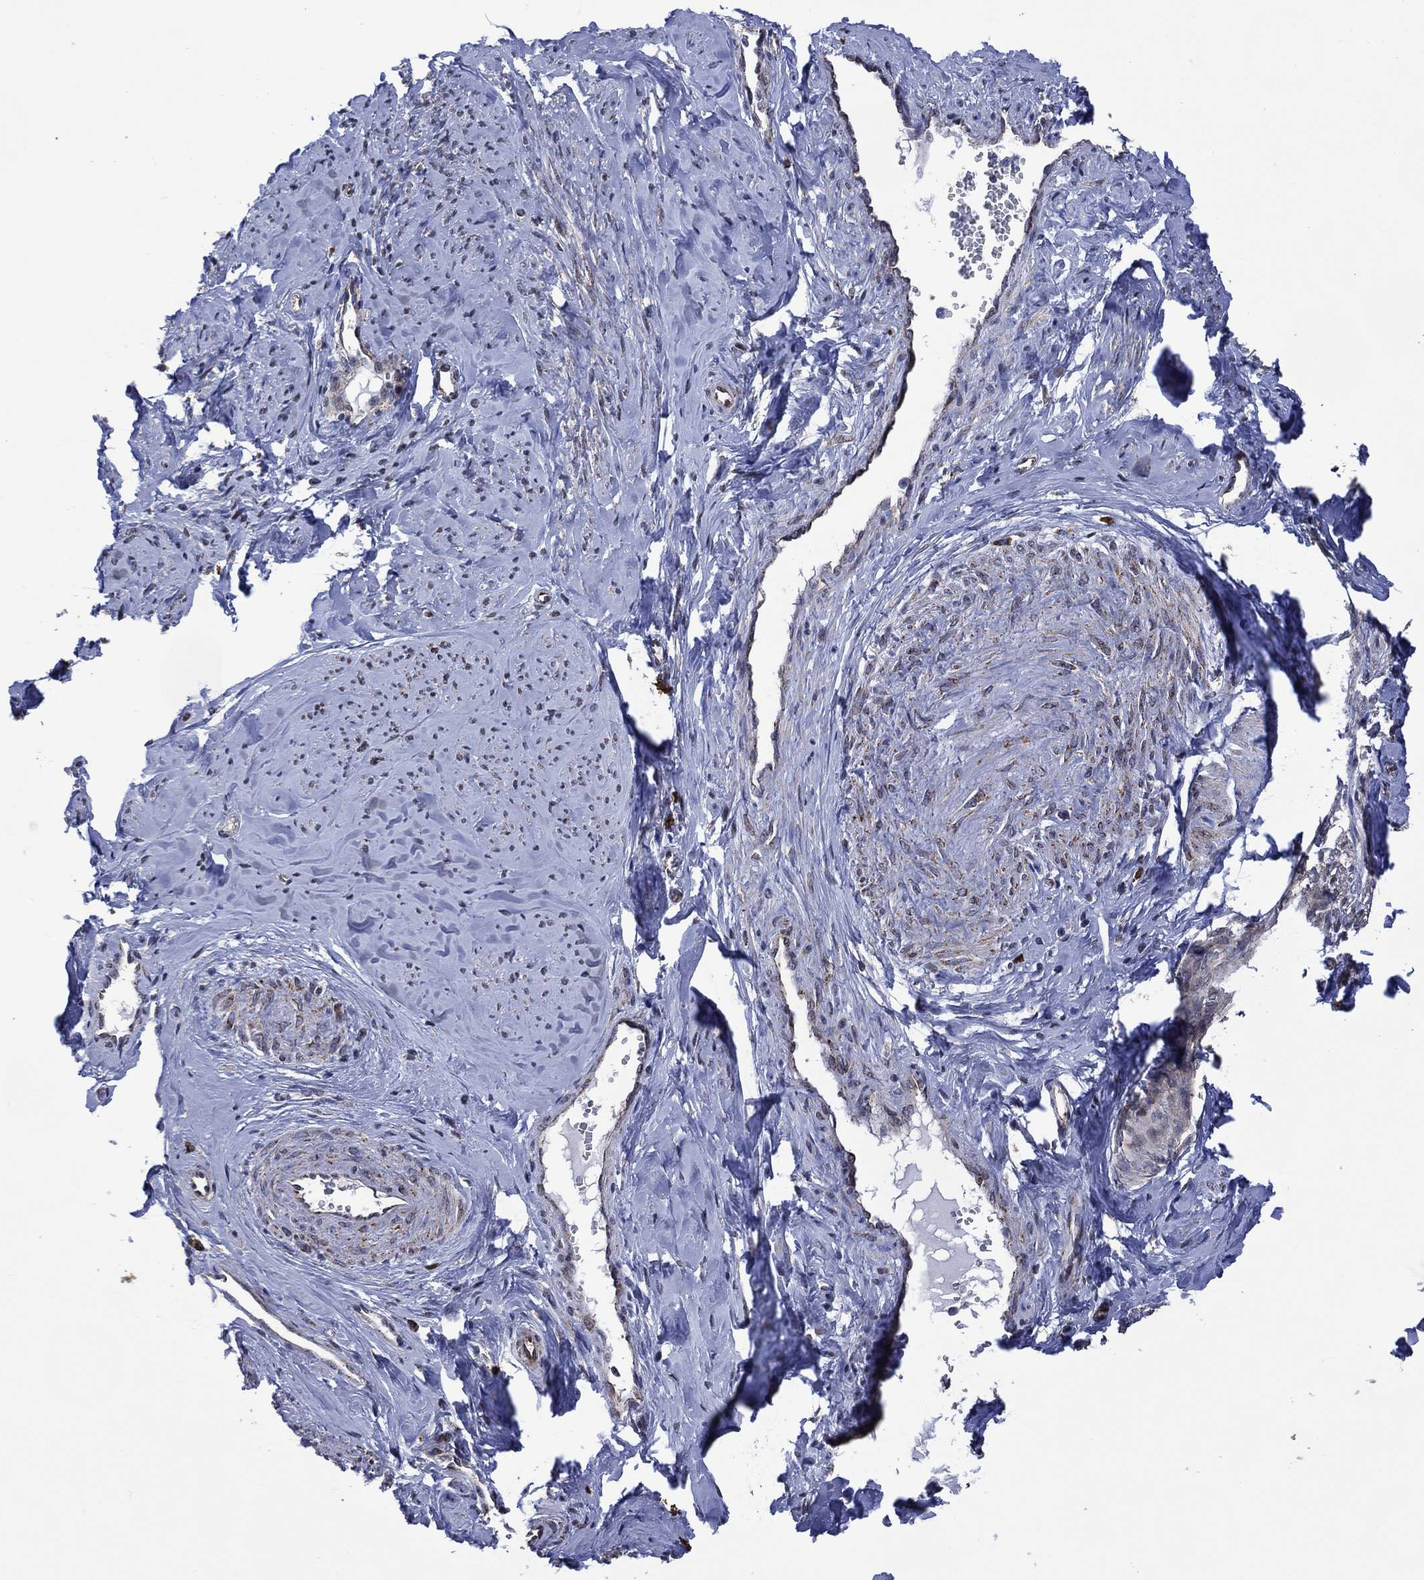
{"staining": {"intensity": "negative", "quantity": "none", "location": "none"}, "tissue": "smooth muscle", "cell_type": "Smooth muscle cells", "image_type": "normal", "snomed": [{"axis": "morphology", "description": "Normal tissue, NOS"}, {"axis": "topography", "description": "Smooth muscle"}], "caption": "IHC photomicrograph of normal smooth muscle: human smooth muscle stained with DAB exhibits no significant protein staining in smooth muscle cells. The staining is performed using DAB (3,3'-diaminobenzidine) brown chromogen with nuclei counter-stained in using hematoxylin.", "gene": "HTD2", "patient": {"sex": "female", "age": 48}}